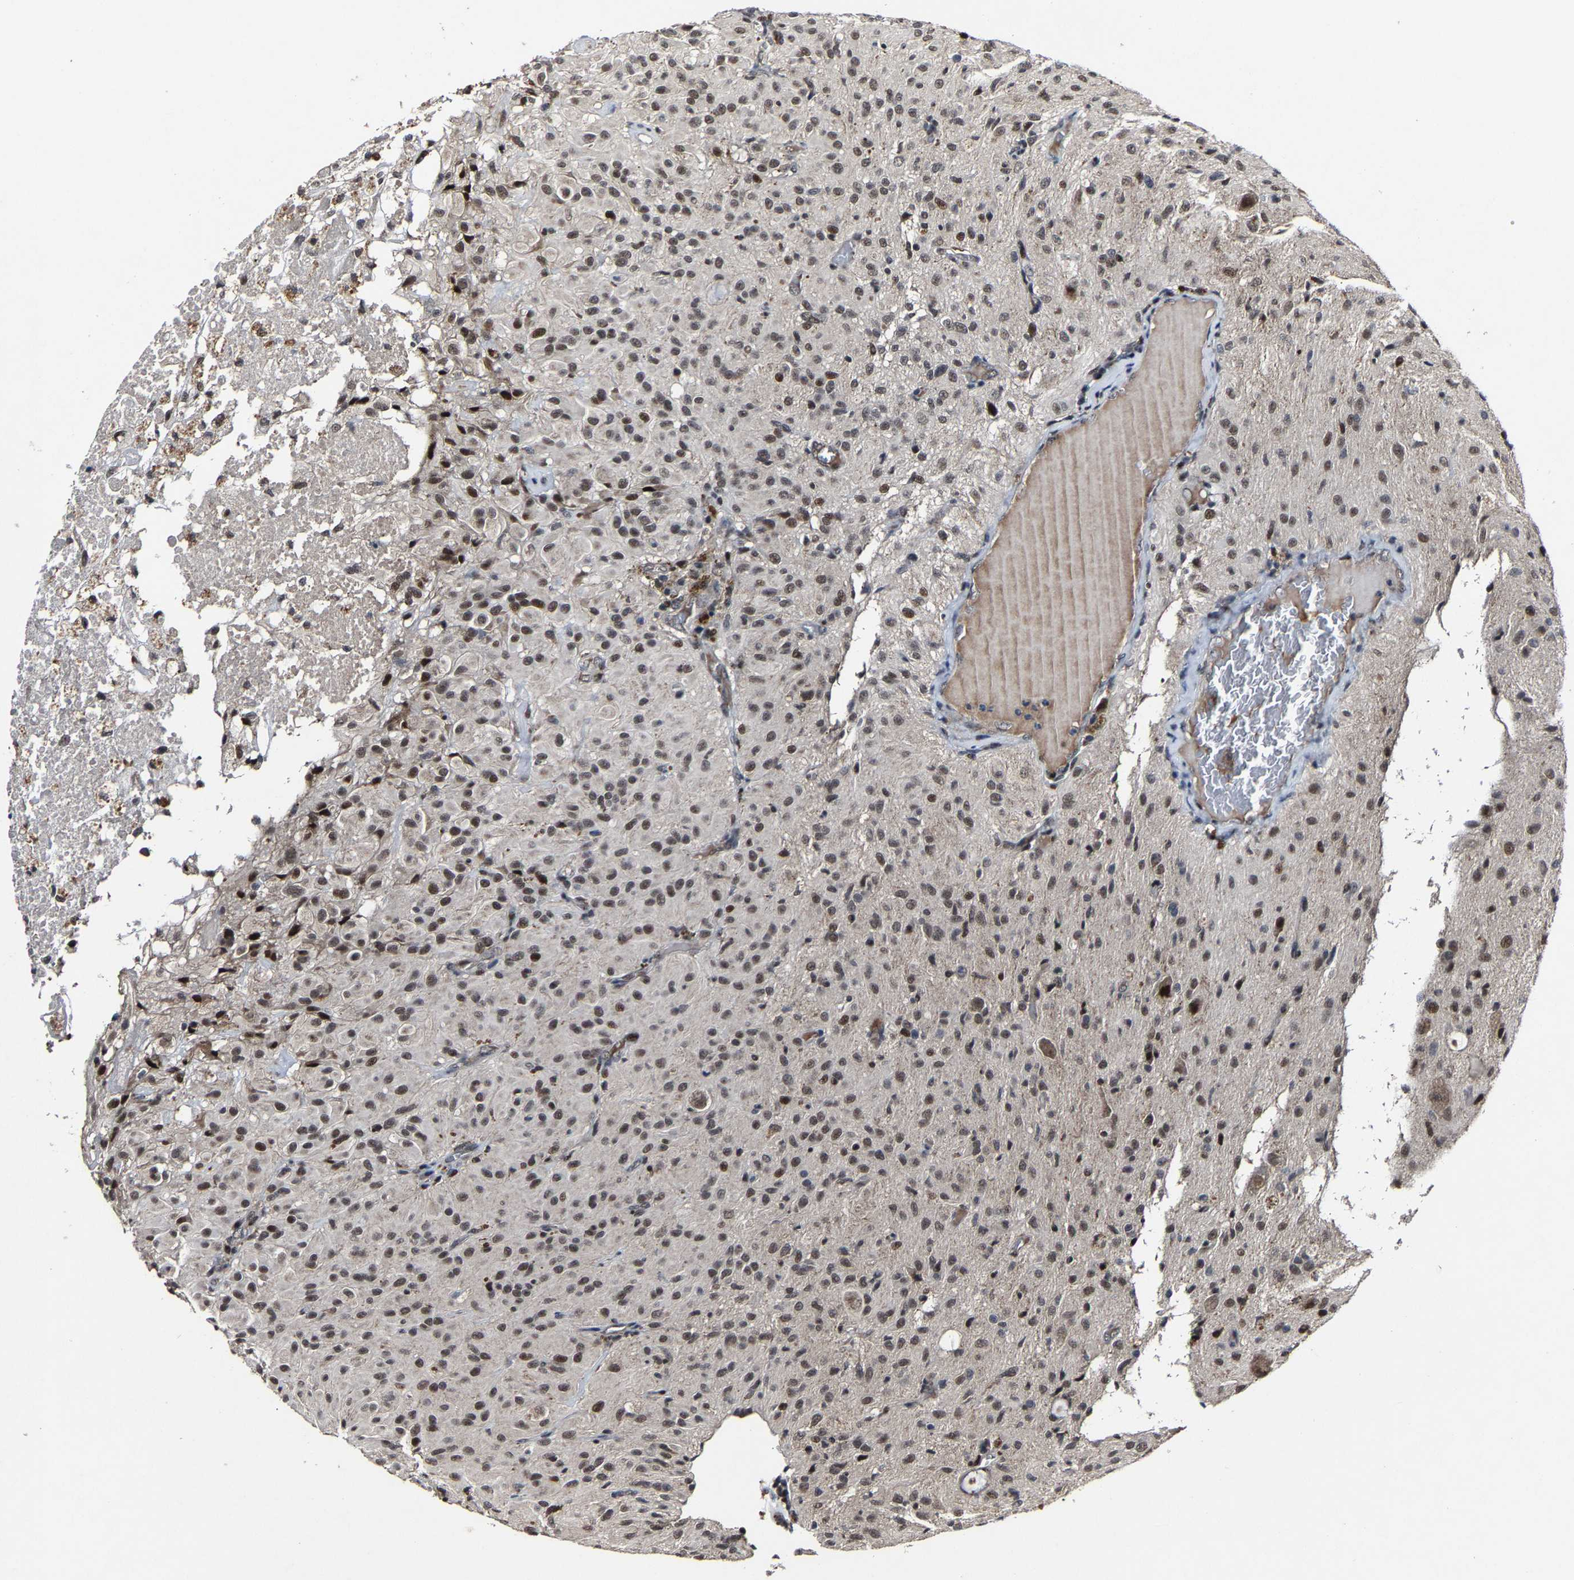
{"staining": {"intensity": "strong", "quantity": ">75%", "location": "nuclear"}, "tissue": "glioma", "cell_type": "Tumor cells", "image_type": "cancer", "snomed": [{"axis": "morphology", "description": "Glioma, malignant, High grade"}, {"axis": "topography", "description": "Brain"}], "caption": "A photomicrograph of malignant glioma (high-grade) stained for a protein demonstrates strong nuclear brown staining in tumor cells.", "gene": "LSM8", "patient": {"sex": "female", "age": 59}}